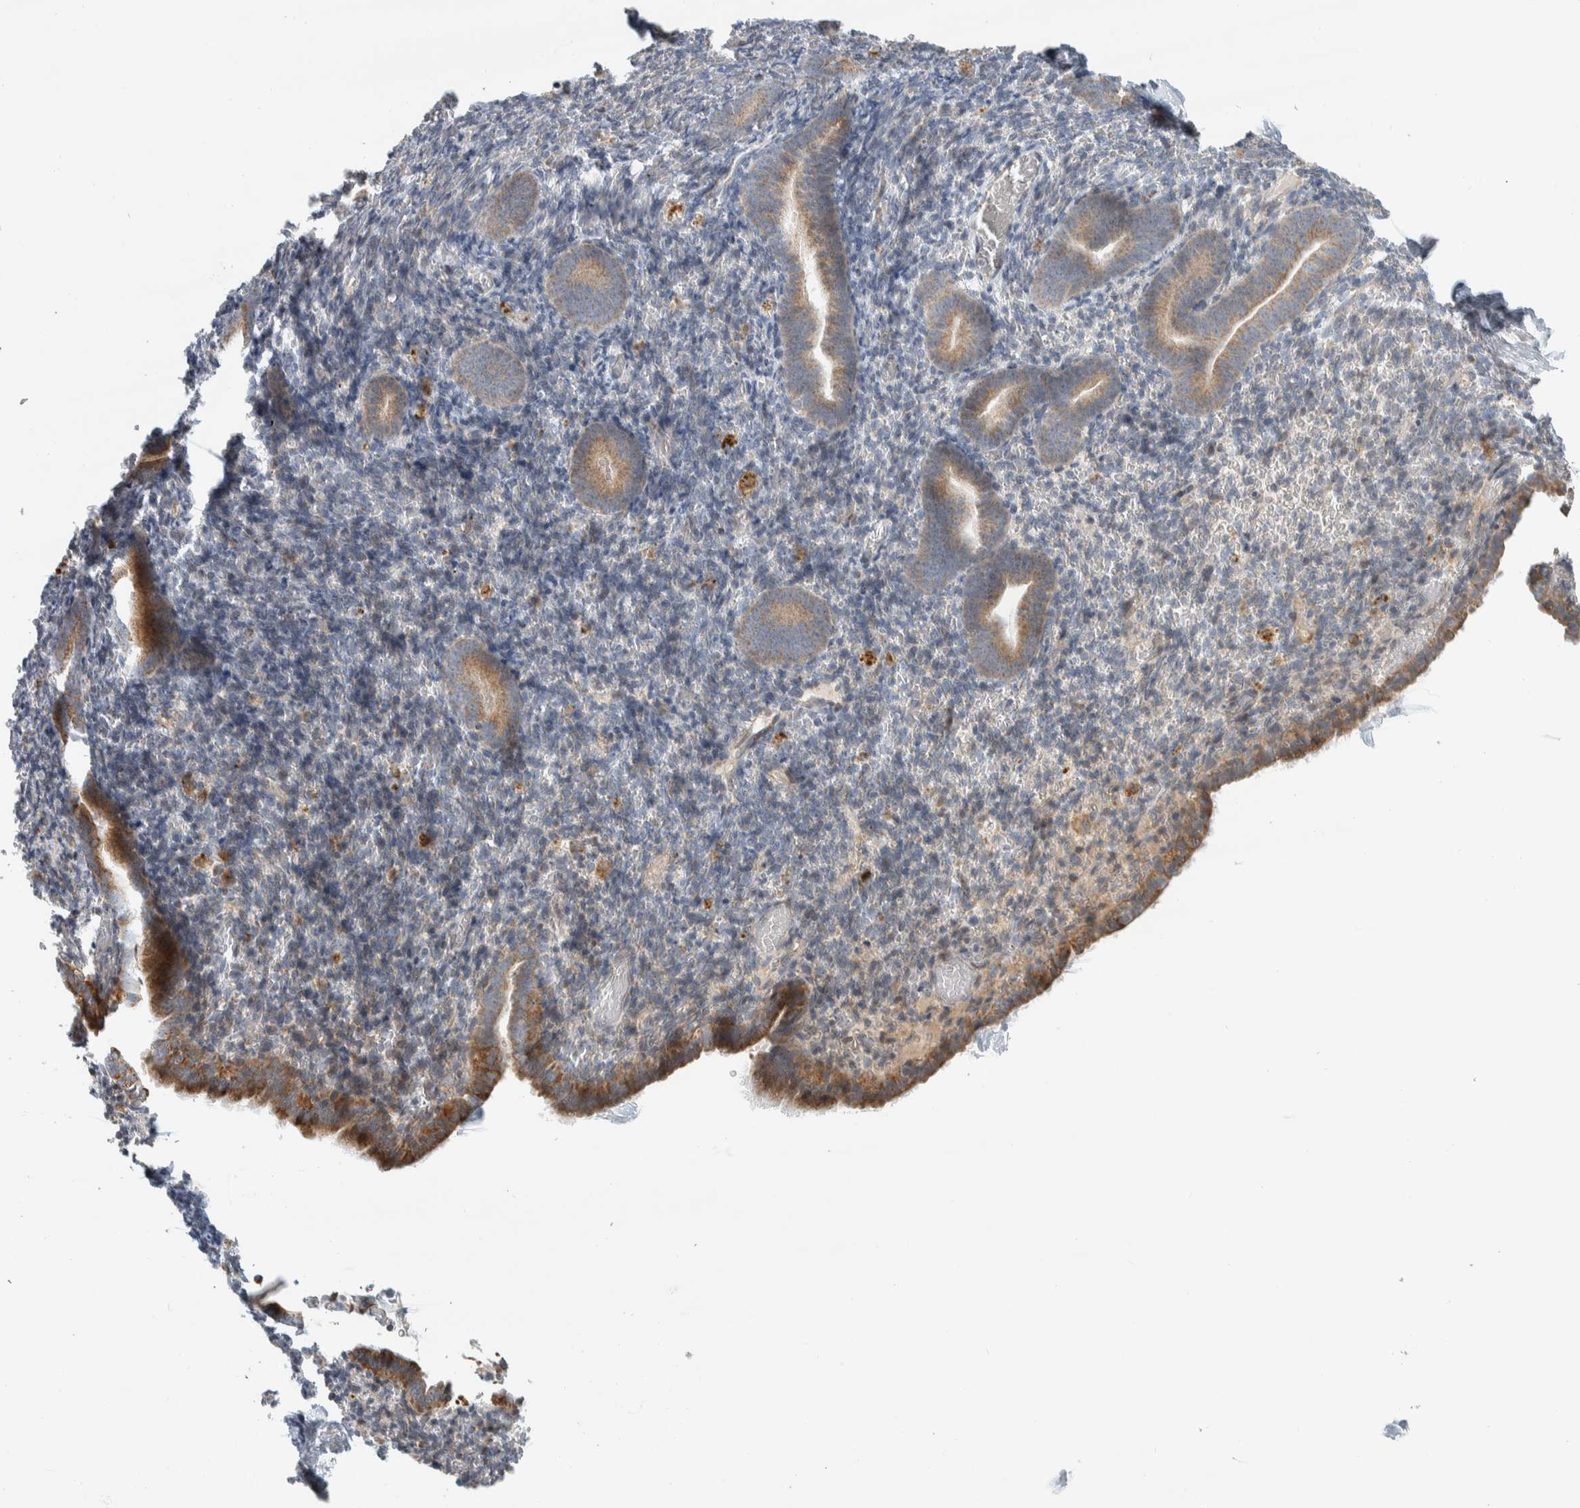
{"staining": {"intensity": "negative", "quantity": "none", "location": "none"}, "tissue": "endometrium", "cell_type": "Cells in endometrial stroma", "image_type": "normal", "snomed": [{"axis": "morphology", "description": "Normal tissue, NOS"}, {"axis": "topography", "description": "Endometrium"}], "caption": "Protein analysis of unremarkable endometrium shows no significant staining in cells in endometrial stroma. (Immunohistochemistry (ihc), brightfield microscopy, high magnification).", "gene": "AFP", "patient": {"sex": "female", "age": 51}}